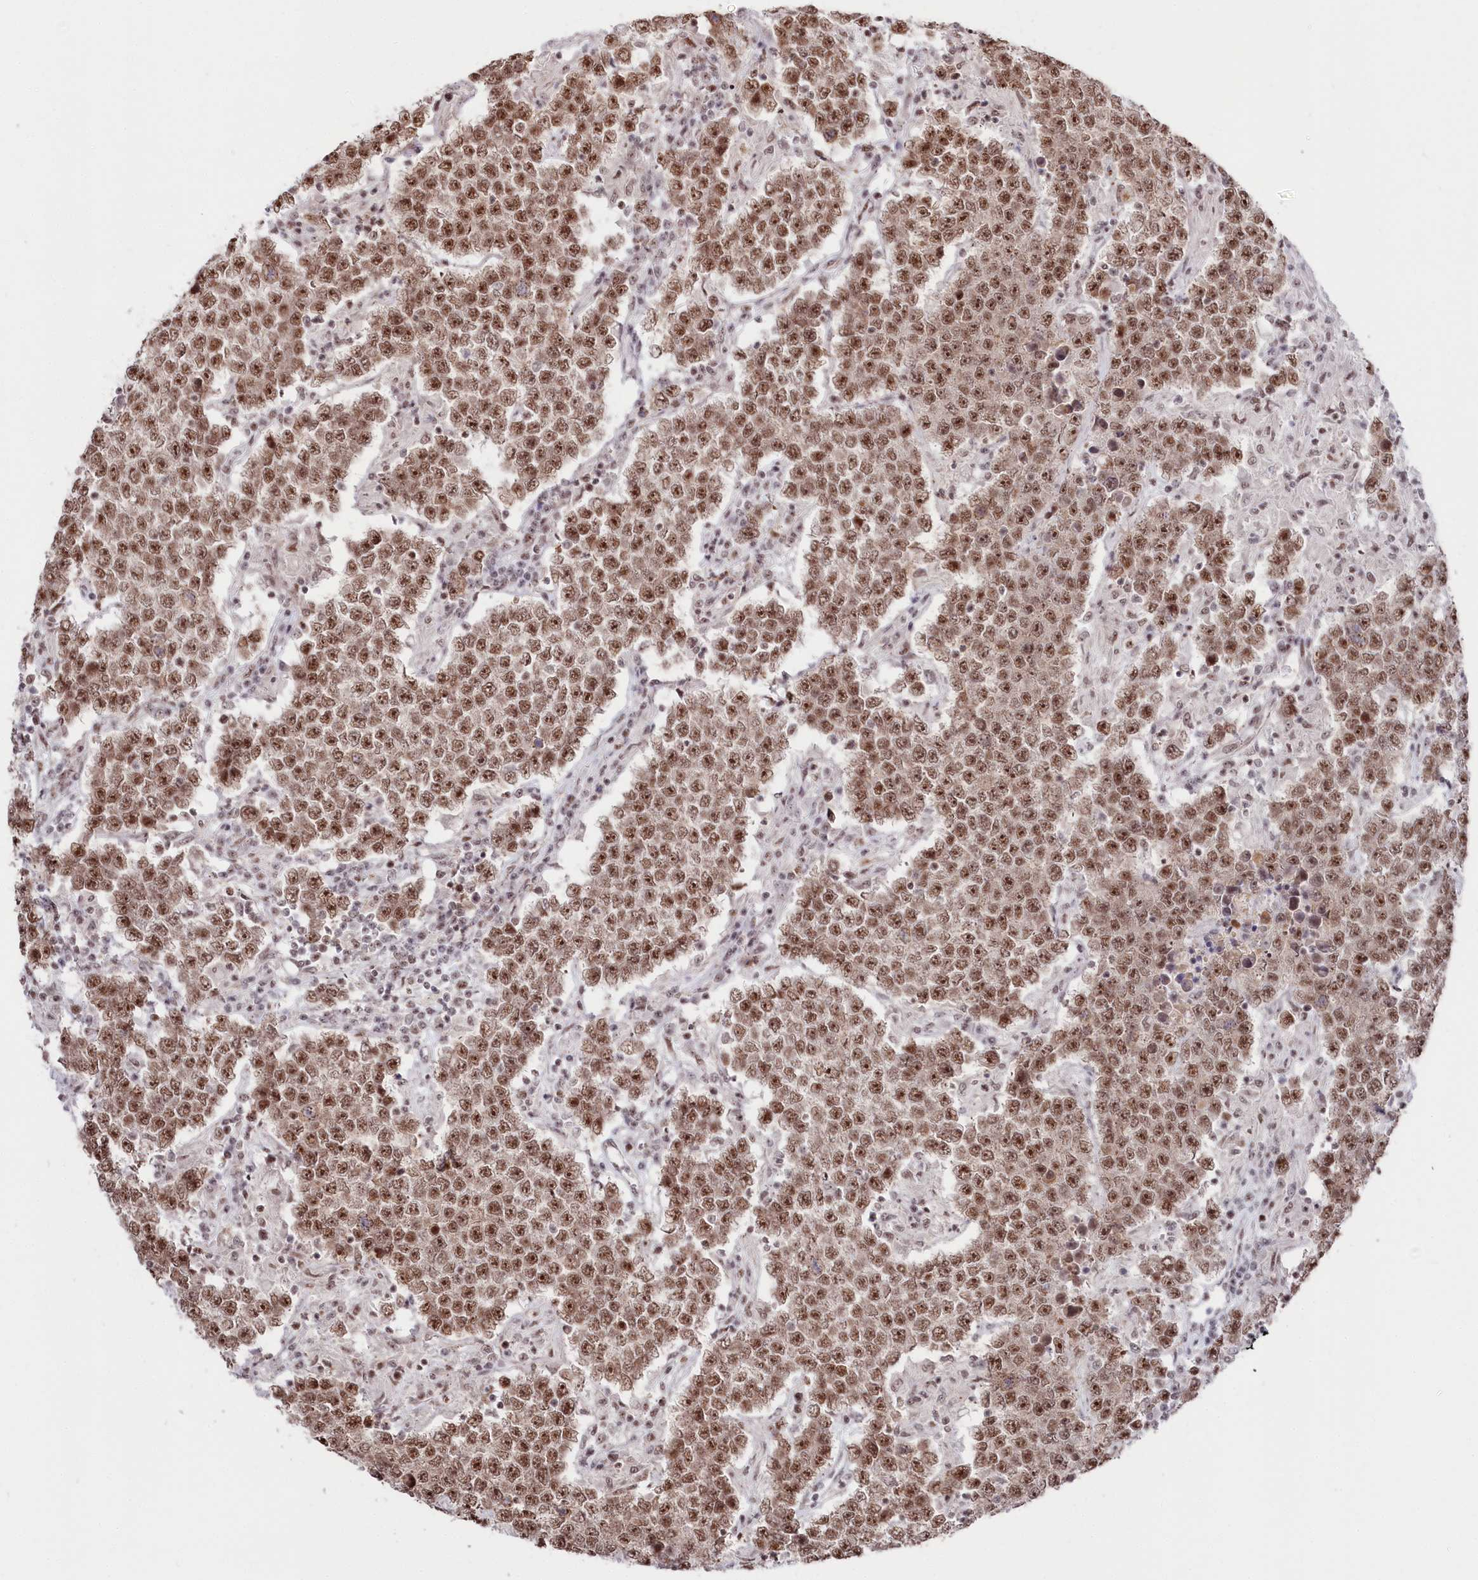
{"staining": {"intensity": "moderate", "quantity": ">75%", "location": "nuclear"}, "tissue": "testis cancer", "cell_type": "Tumor cells", "image_type": "cancer", "snomed": [{"axis": "morphology", "description": "Normal tissue, NOS"}, {"axis": "morphology", "description": "Urothelial carcinoma, High grade"}, {"axis": "morphology", "description": "Seminoma, NOS"}, {"axis": "morphology", "description": "Carcinoma, Embryonal, NOS"}, {"axis": "topography", "description": "Urinary bladder"}, {"axis": "topography", "description": "Testis"}], "caption": "IHC micrograph of neoplastic tissue: human testis cancer stained using IHC demonstrates medium levels of moderate protein expression localized specifically in the nuclear of tumor cells, appearing as a nuclear brown color.", "gene": "POLR2H", "patient": {"sex": "male", "age": 41}}